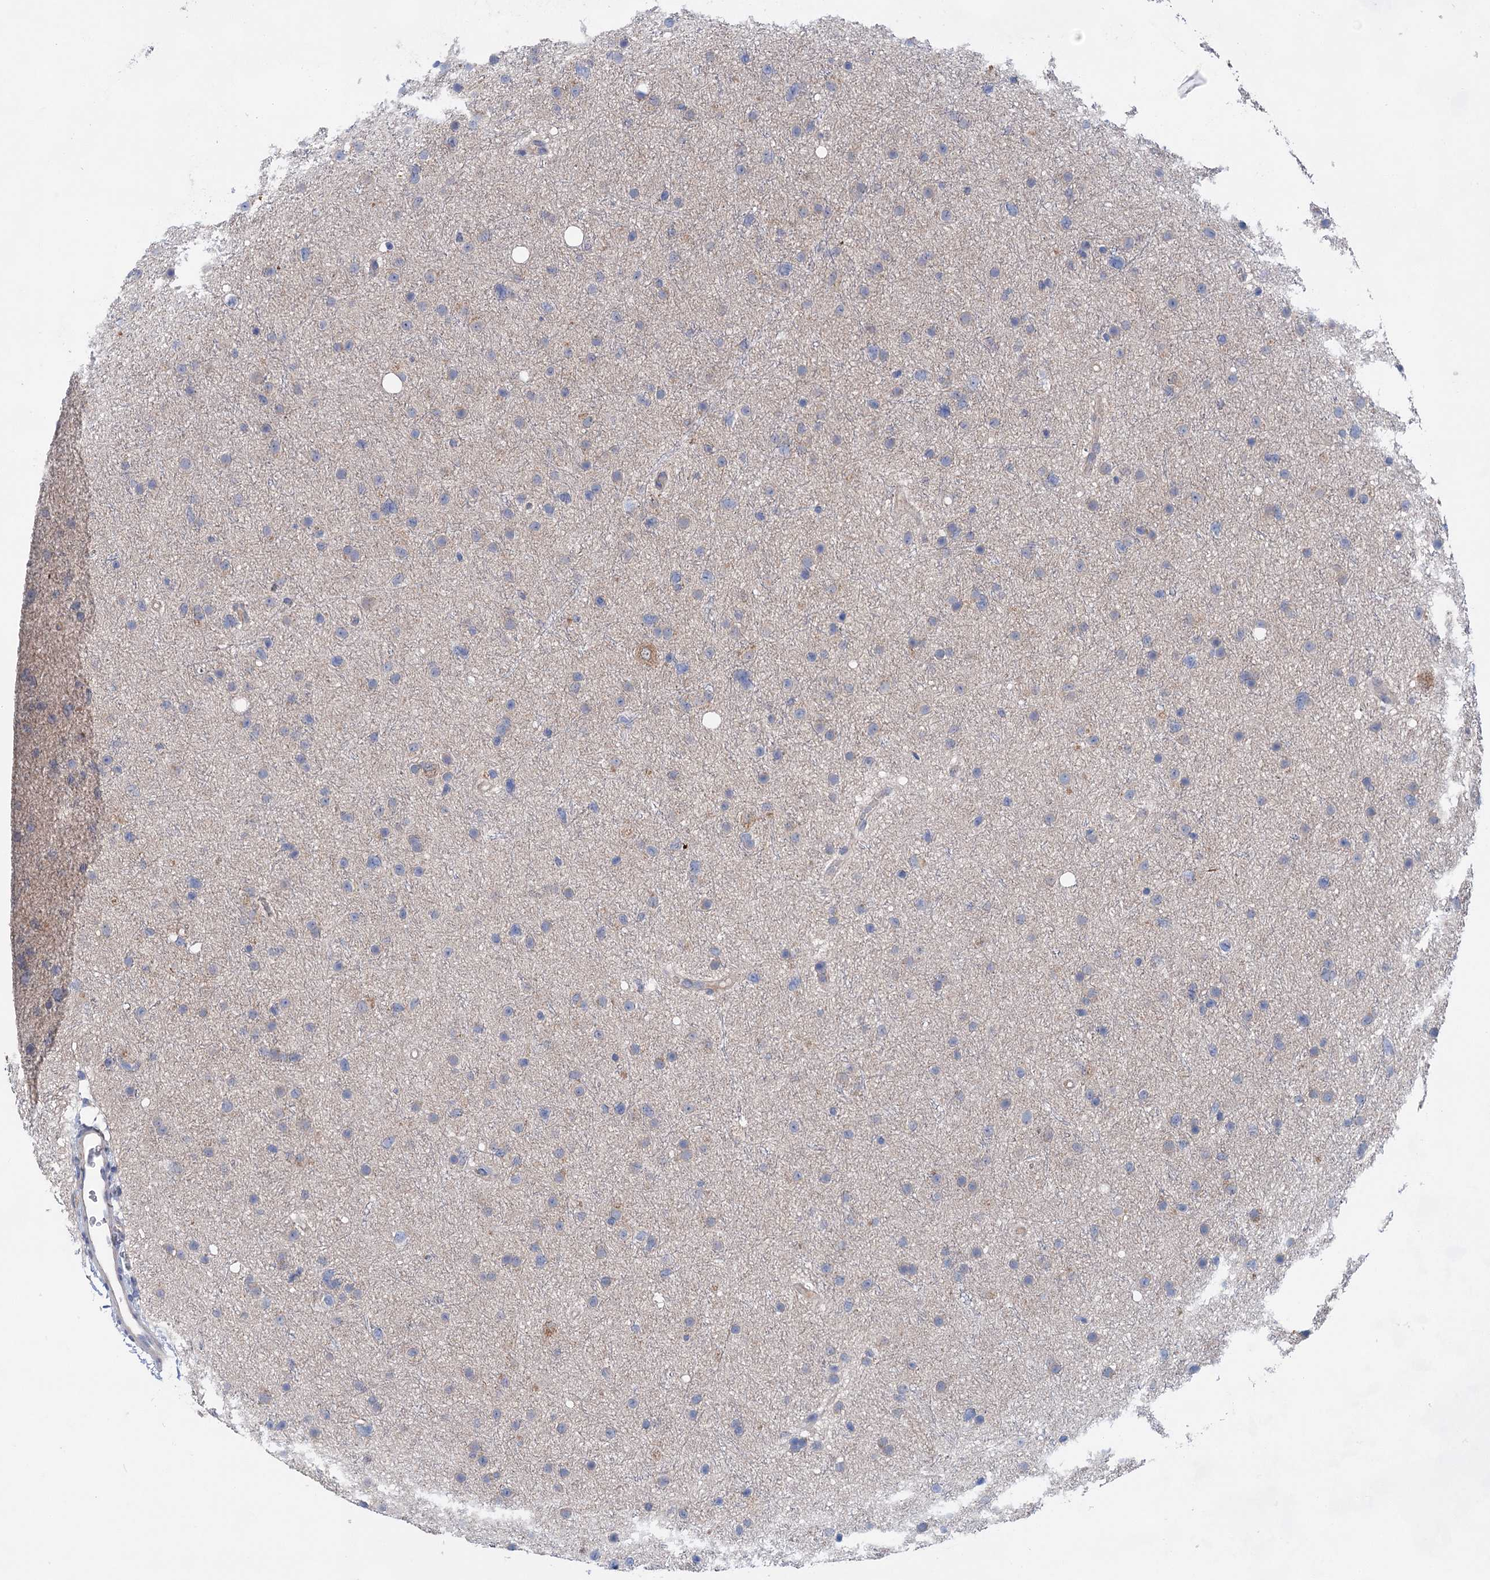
{"staining": {"intensity": "negative", "quantity": "none", "location": "none"}, "tissue": "glioma", "cell_type": "Tumor cells", "image_type": "cancer", "snomed": [{"axis": "morphology", "description": "Glioma, malignant, Low grade"}, {"axis": "topography", "description": "Cerebral cortex"}], "caption": "This is an IHC photomicrograph of human malignant glioma (low-grade). There is no positivity in tumor cells.", "gene": "MORN3", "patient": {"sex": "female", "age": 39}}